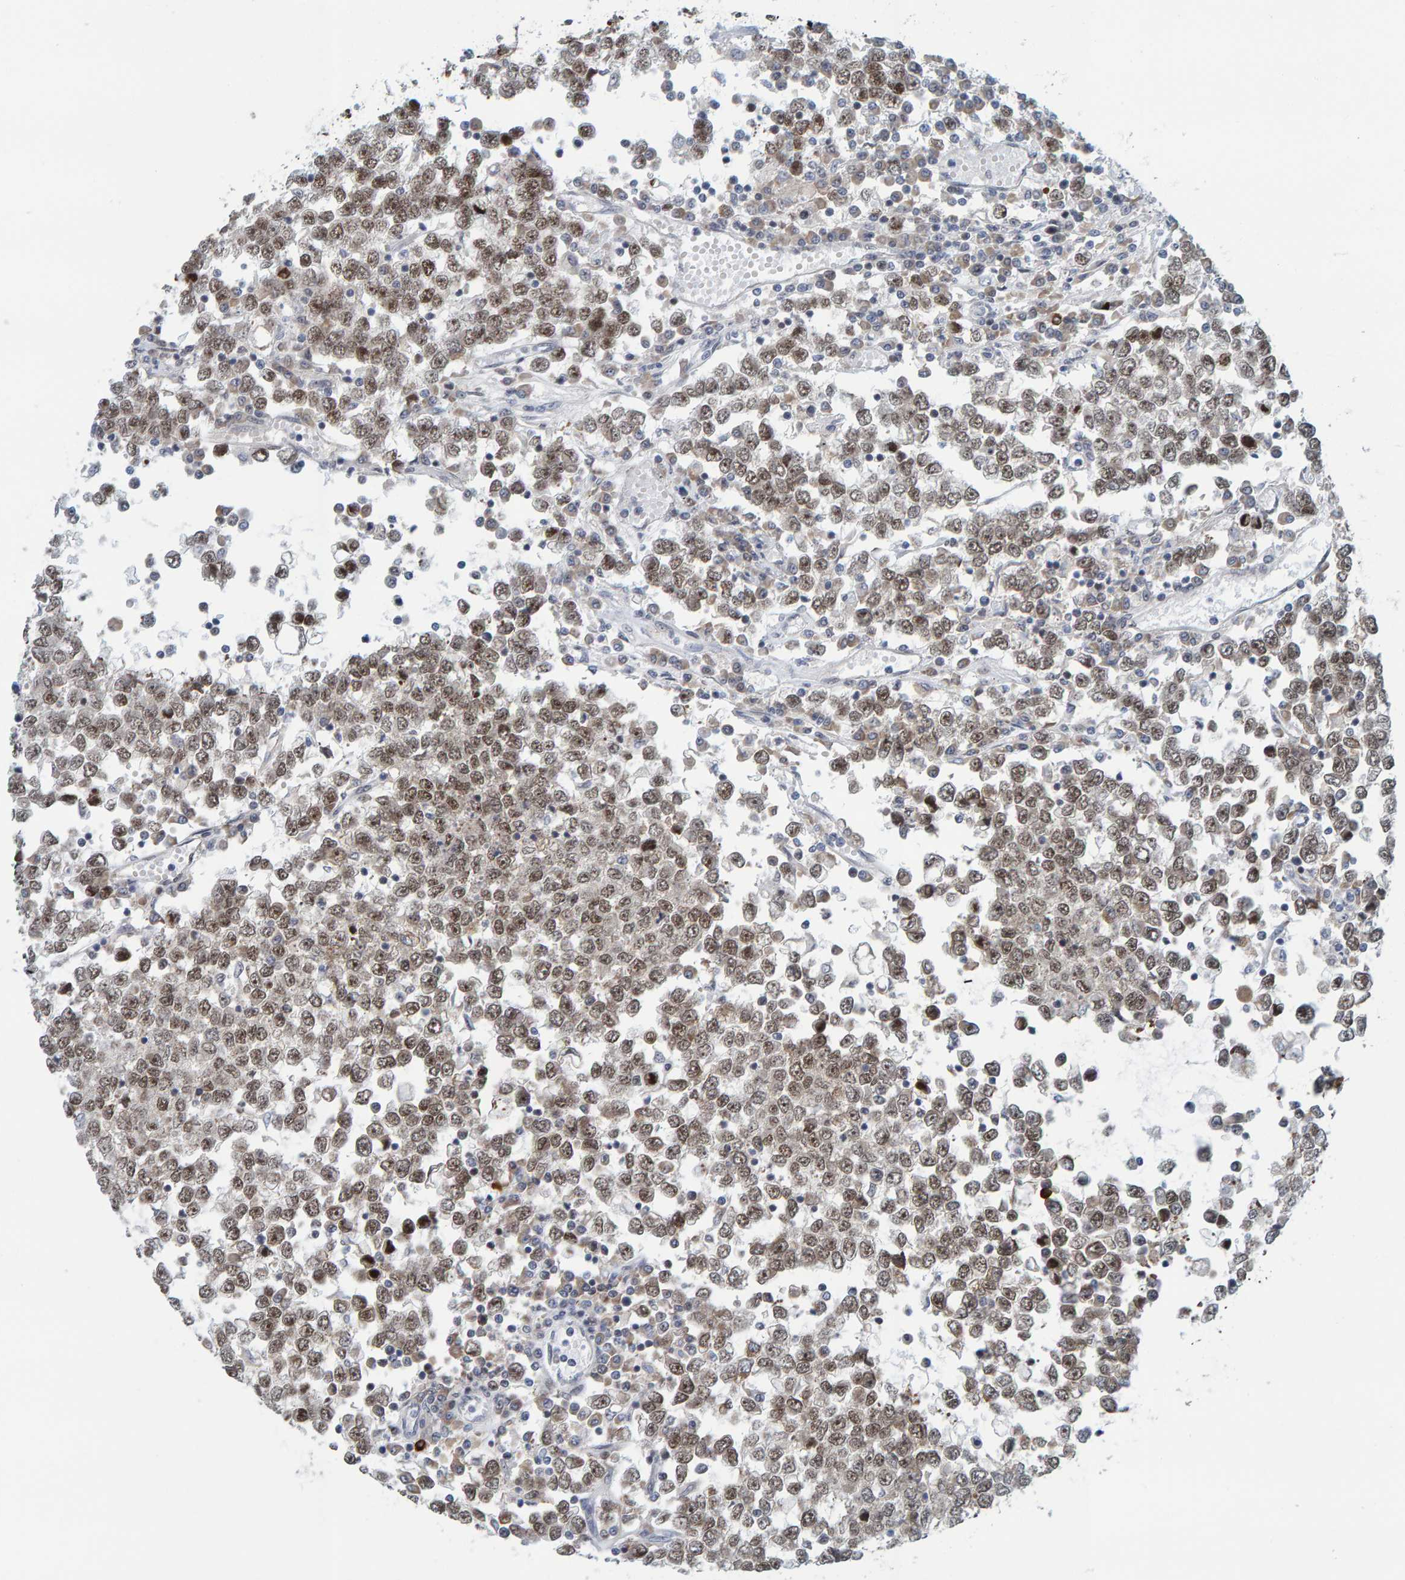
{"staining": {"intensity": "moderate", "quantity": ">75%", "location": "nuclear"}, "tissue": "testis cancer", "cell_type": "Tumor cells", "image_type": "cancer", "snomed": [{"axis": "morphology", "description": "Seminoma, NOS"}, {"axis": "topography", "description": "Testis"}], "caption": "Testis cancer (seminoma) stained with a protein marker exhibits moderate staining in tumor cells.", "gene": "POLR1E", "patient": {"sex": "male", "age": 65}}